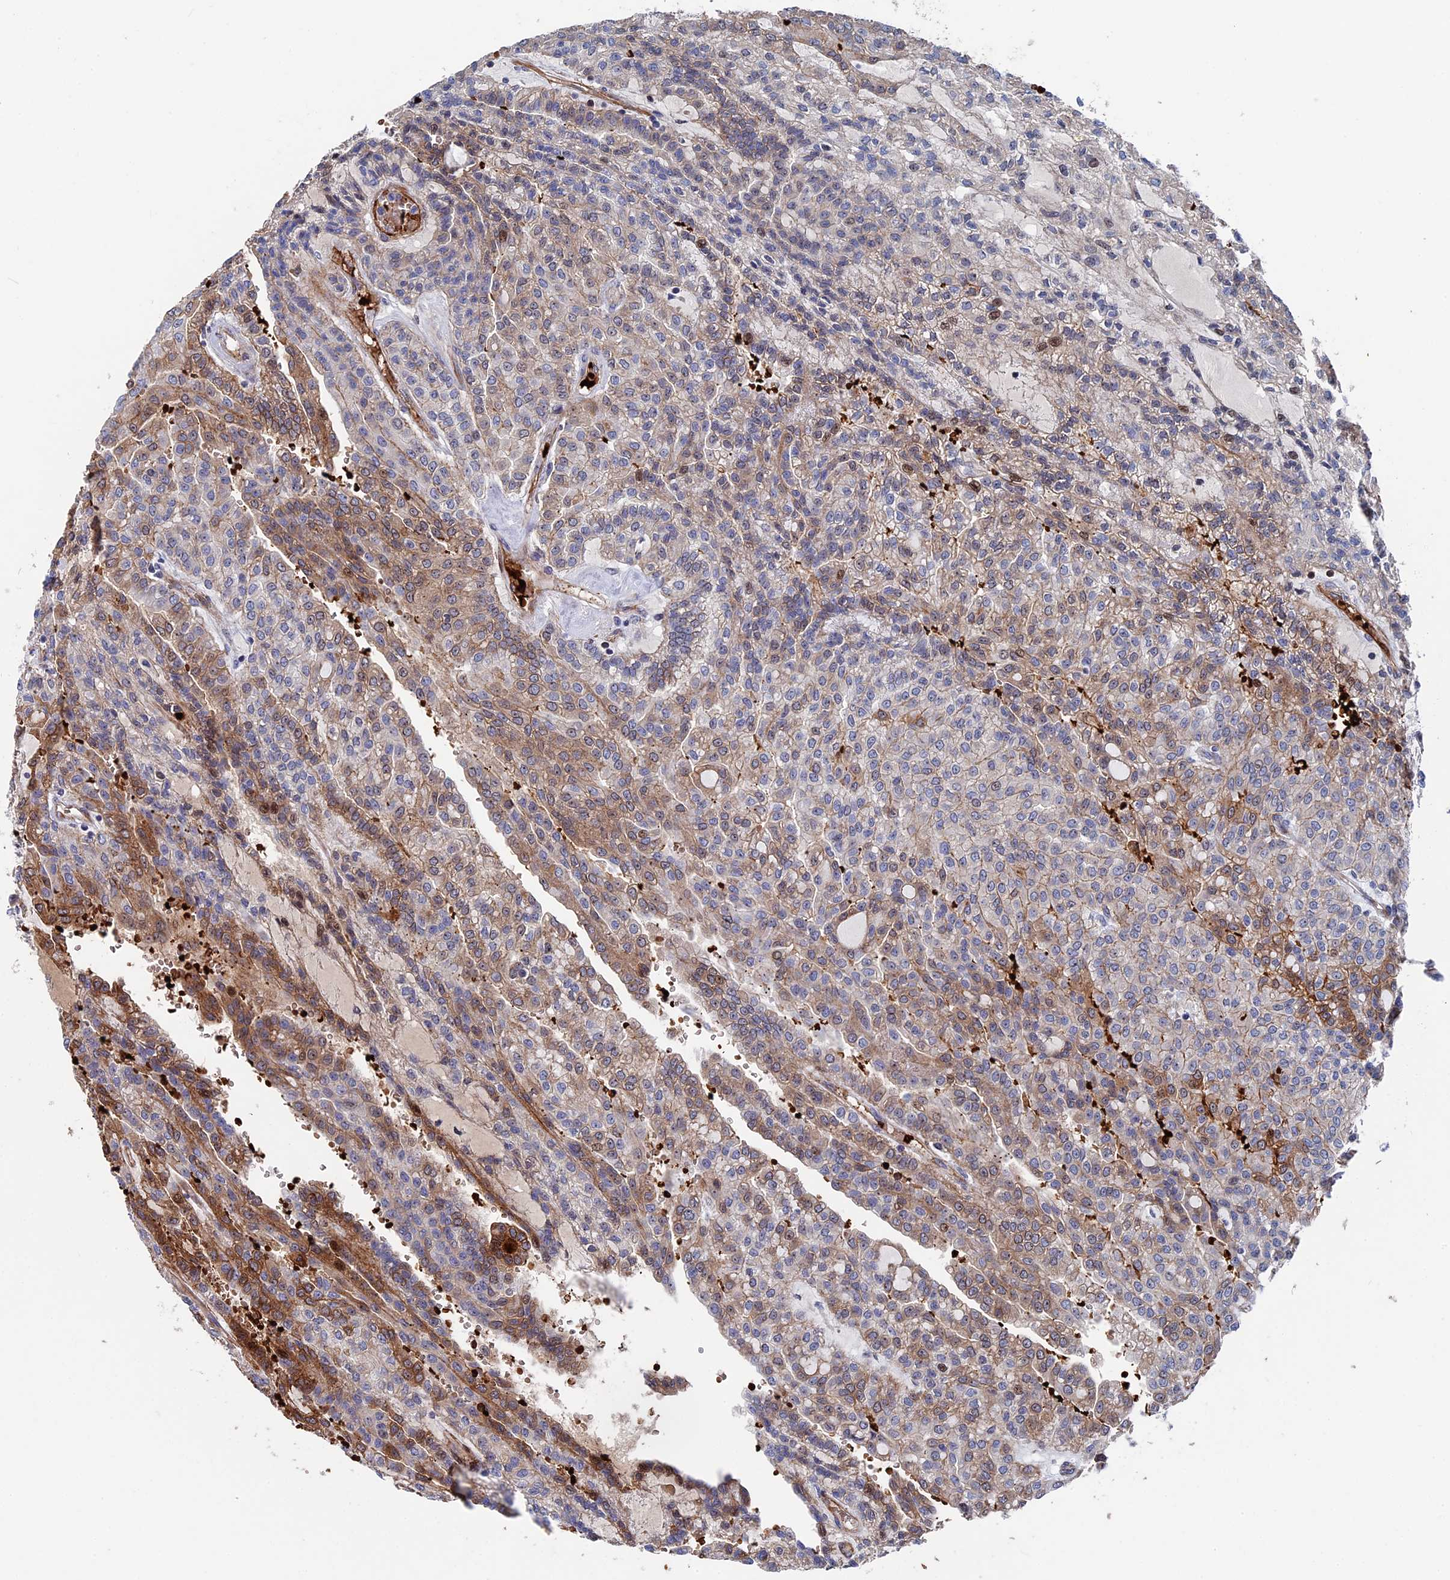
{"staining": {"intensity": "moderate", "quantity": "<25%", "location": "cytoplasmic/membranous"}, "tissue": "renal cancer", "cell_type": "Tumor cells", "image_type": "cancer", "snomed": [{"axis": "morphology", "description": "Adenocarcinoma, NOS"}, {"axis": "topography", "description": "Kidney"}], "caption": "IHC histopathology image of neoplastic tissue: human renal adenocarcinoma stained using immunohistochemistry (IHC) shows low levels of moderate protein expression localized specifically in the cytoplasmic/membranous of tumor cells, appearing as a cytoplasmic/membranous brown color.", "gene": "EXOSC9", "patient": {"sex": "male", "age": 63}}